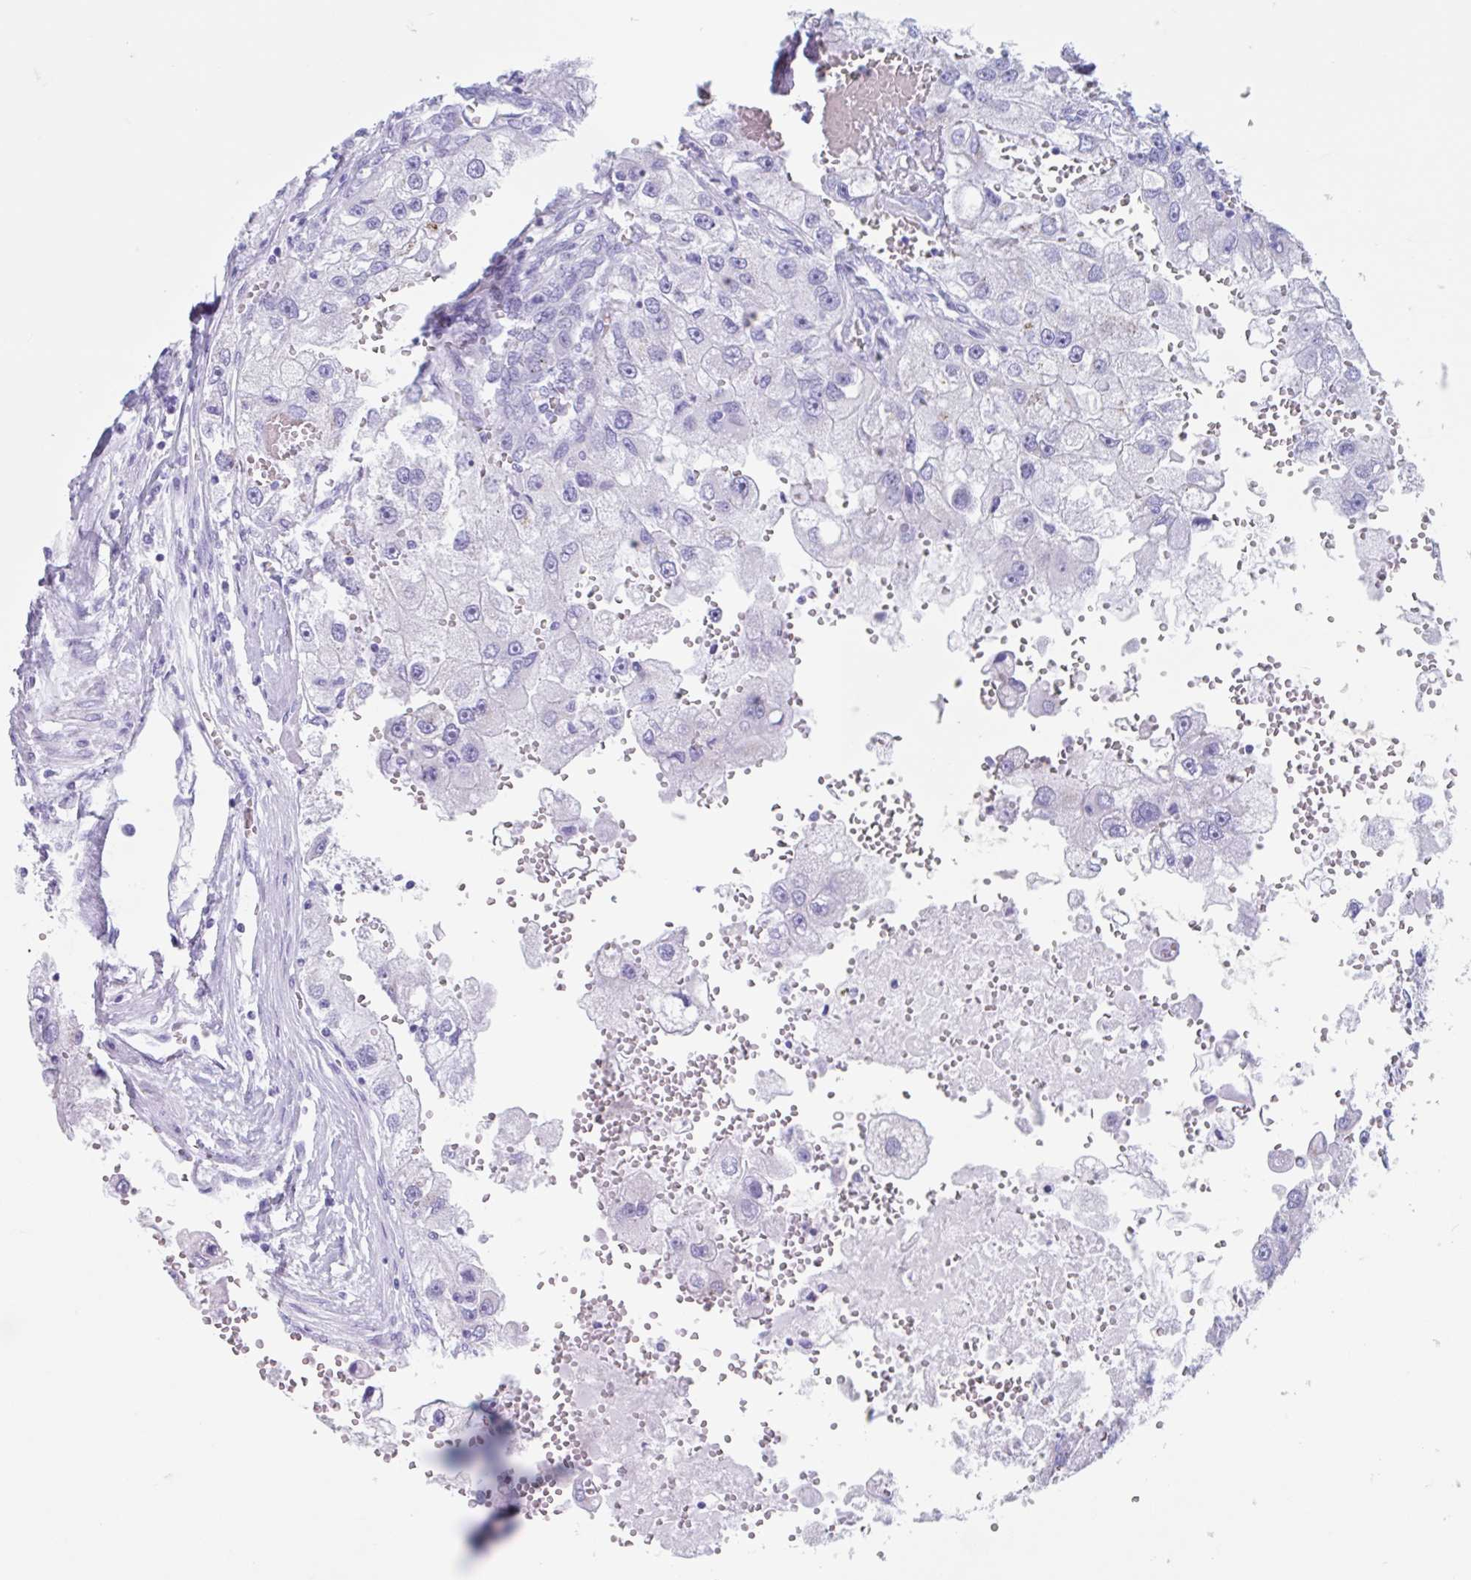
{"staining": {"intensity": "negative", "quantity": "none", "location": "none"}, "tissue": "renal cancer", "cell_type": "Tumor cells", "image_type": "cancer", "snomed": [{"axis": "morphology", "description": "Adenocarcinoma, NOS"}, {"axis": "topography", "description": "Kidney"}], "caption": "There is no significant staining in tumor cells of renal cancer.", "gene": "CPTP", "patient": {"sex": "male", "age": 63}}